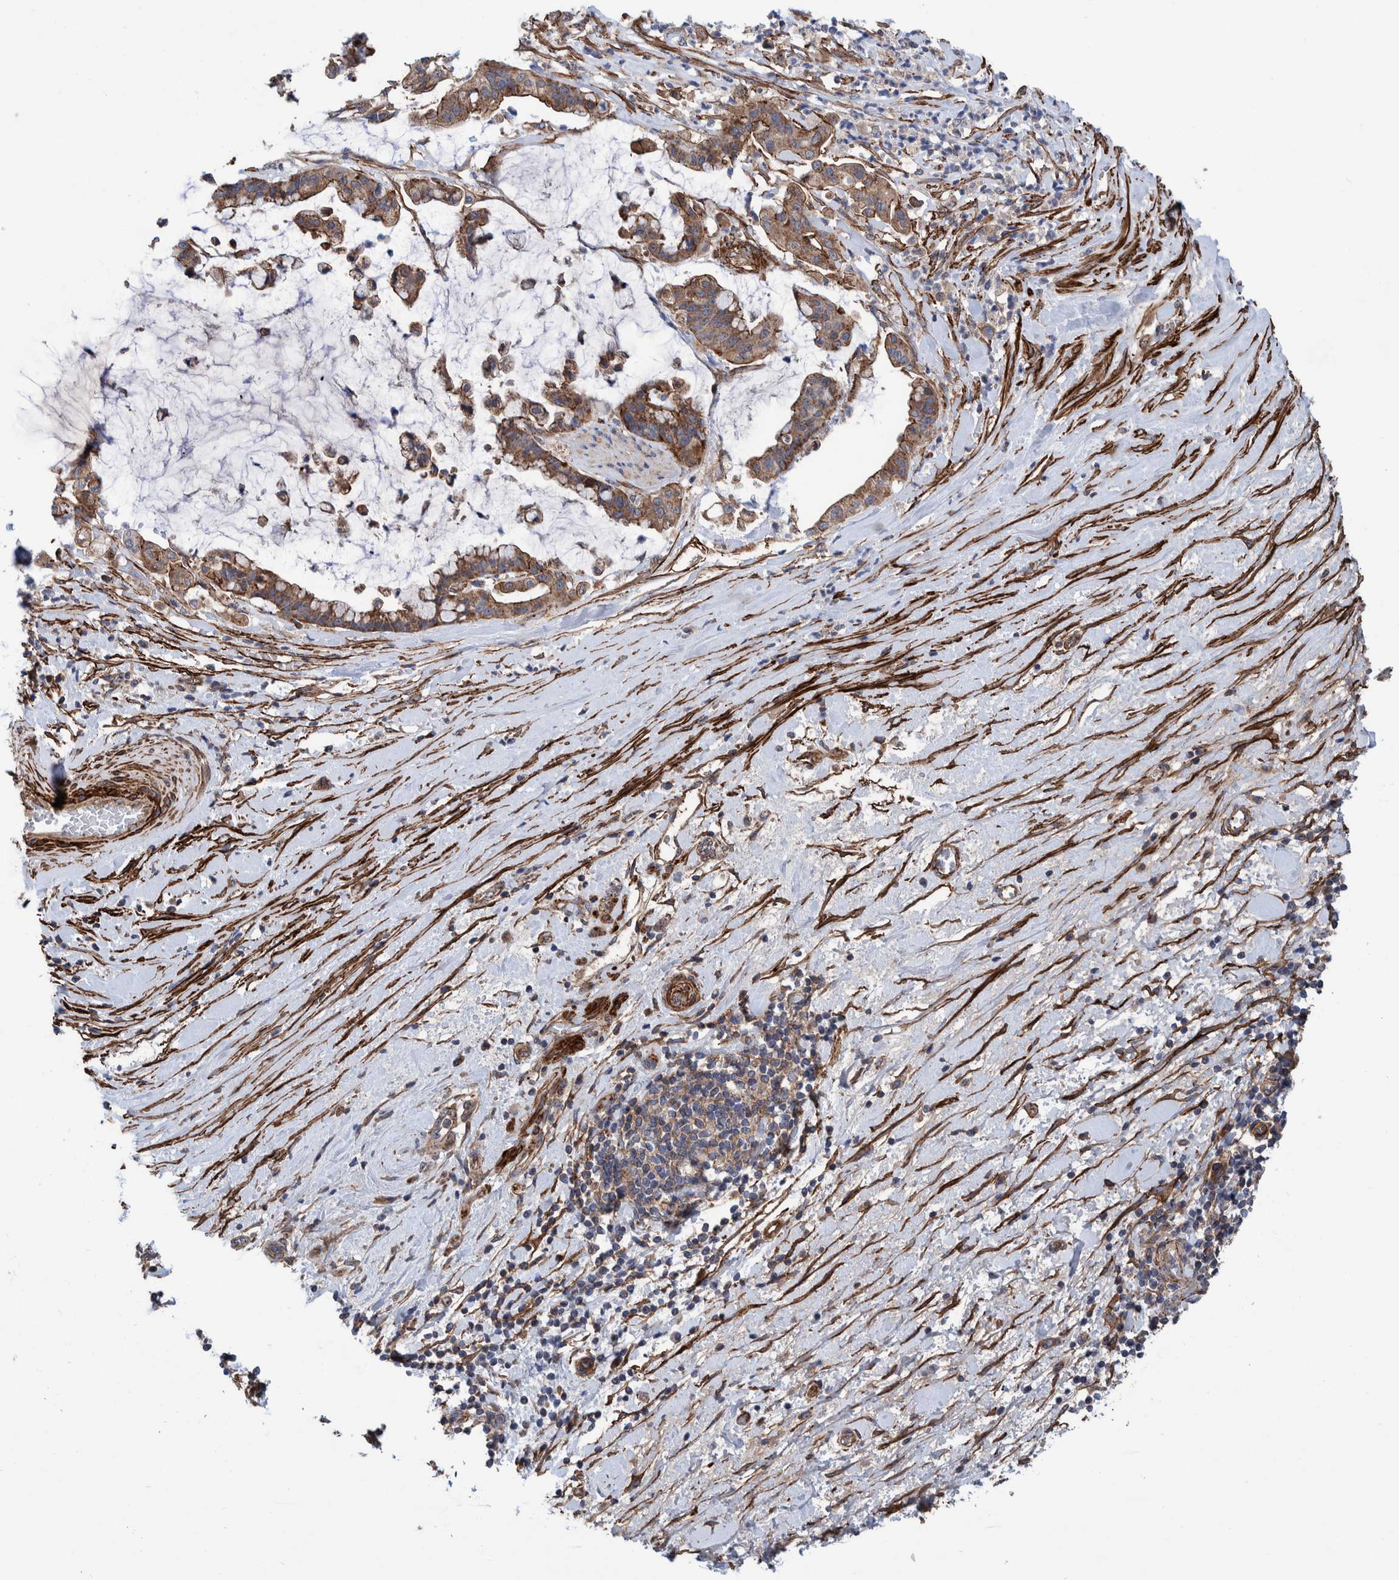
{"staining": {"intensity": "moderate", "quantity": ">75%", "location": "cytoplasmic/membranous"}, "tissue": "pancreatic cancer", "cell_type": "Tumor cells", "image_type": "cancer", "snomed": [{"axis": "morphology", "description": "Adenocarcinoma, NOS"}, {"axis": "topography", "description": "Pancreas"}], "caption": "Protein staining displays moderate cytoplasmic/membranous staining in about >75% of tumor cells in pancreatic cancer (adenocarcinoma).", "gene": "SLC25A10", "patient": {"sex": "male", "age": 41}}